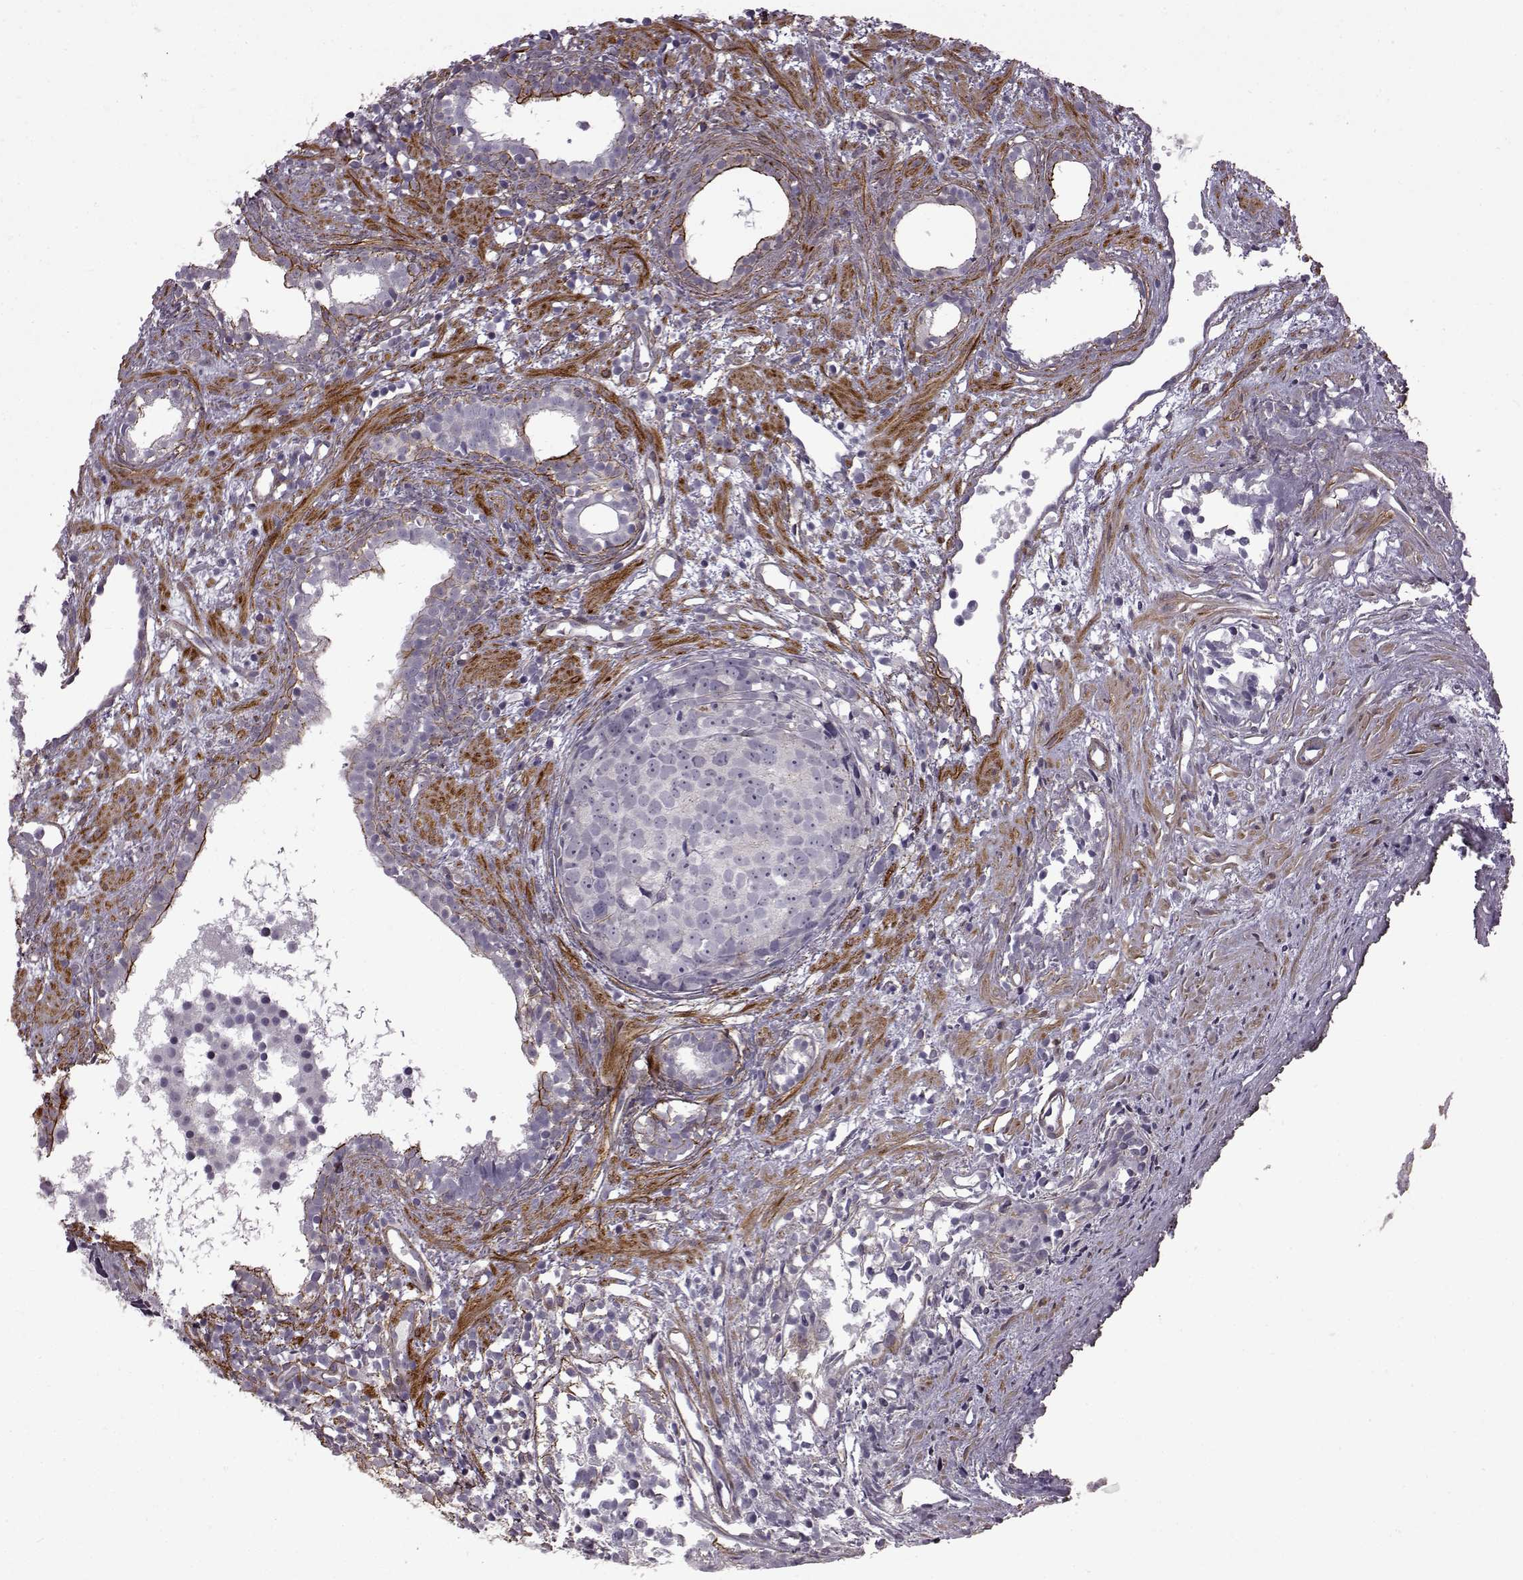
{"staining": {"intensity": "negative", "quantity": "none", "location": "none"}, "tissue": "prostate cancer", "cell_type": "Tumor cells", "image_type": "cancer", "snomed": [{"axis": "morphology", "description": "Adenocarcinoma, High grade"}, {"axis": "topography", "description": "Prostate"}], "caption": "High power microscopy photomicrograph of an IHC histopathology image of prostate cancer (adenocarcinoma (high-grade)), revealing no significant staining in tumor cells.", "gene": "SYNPO2", "patient": {"sex": "male", "age": 83}}